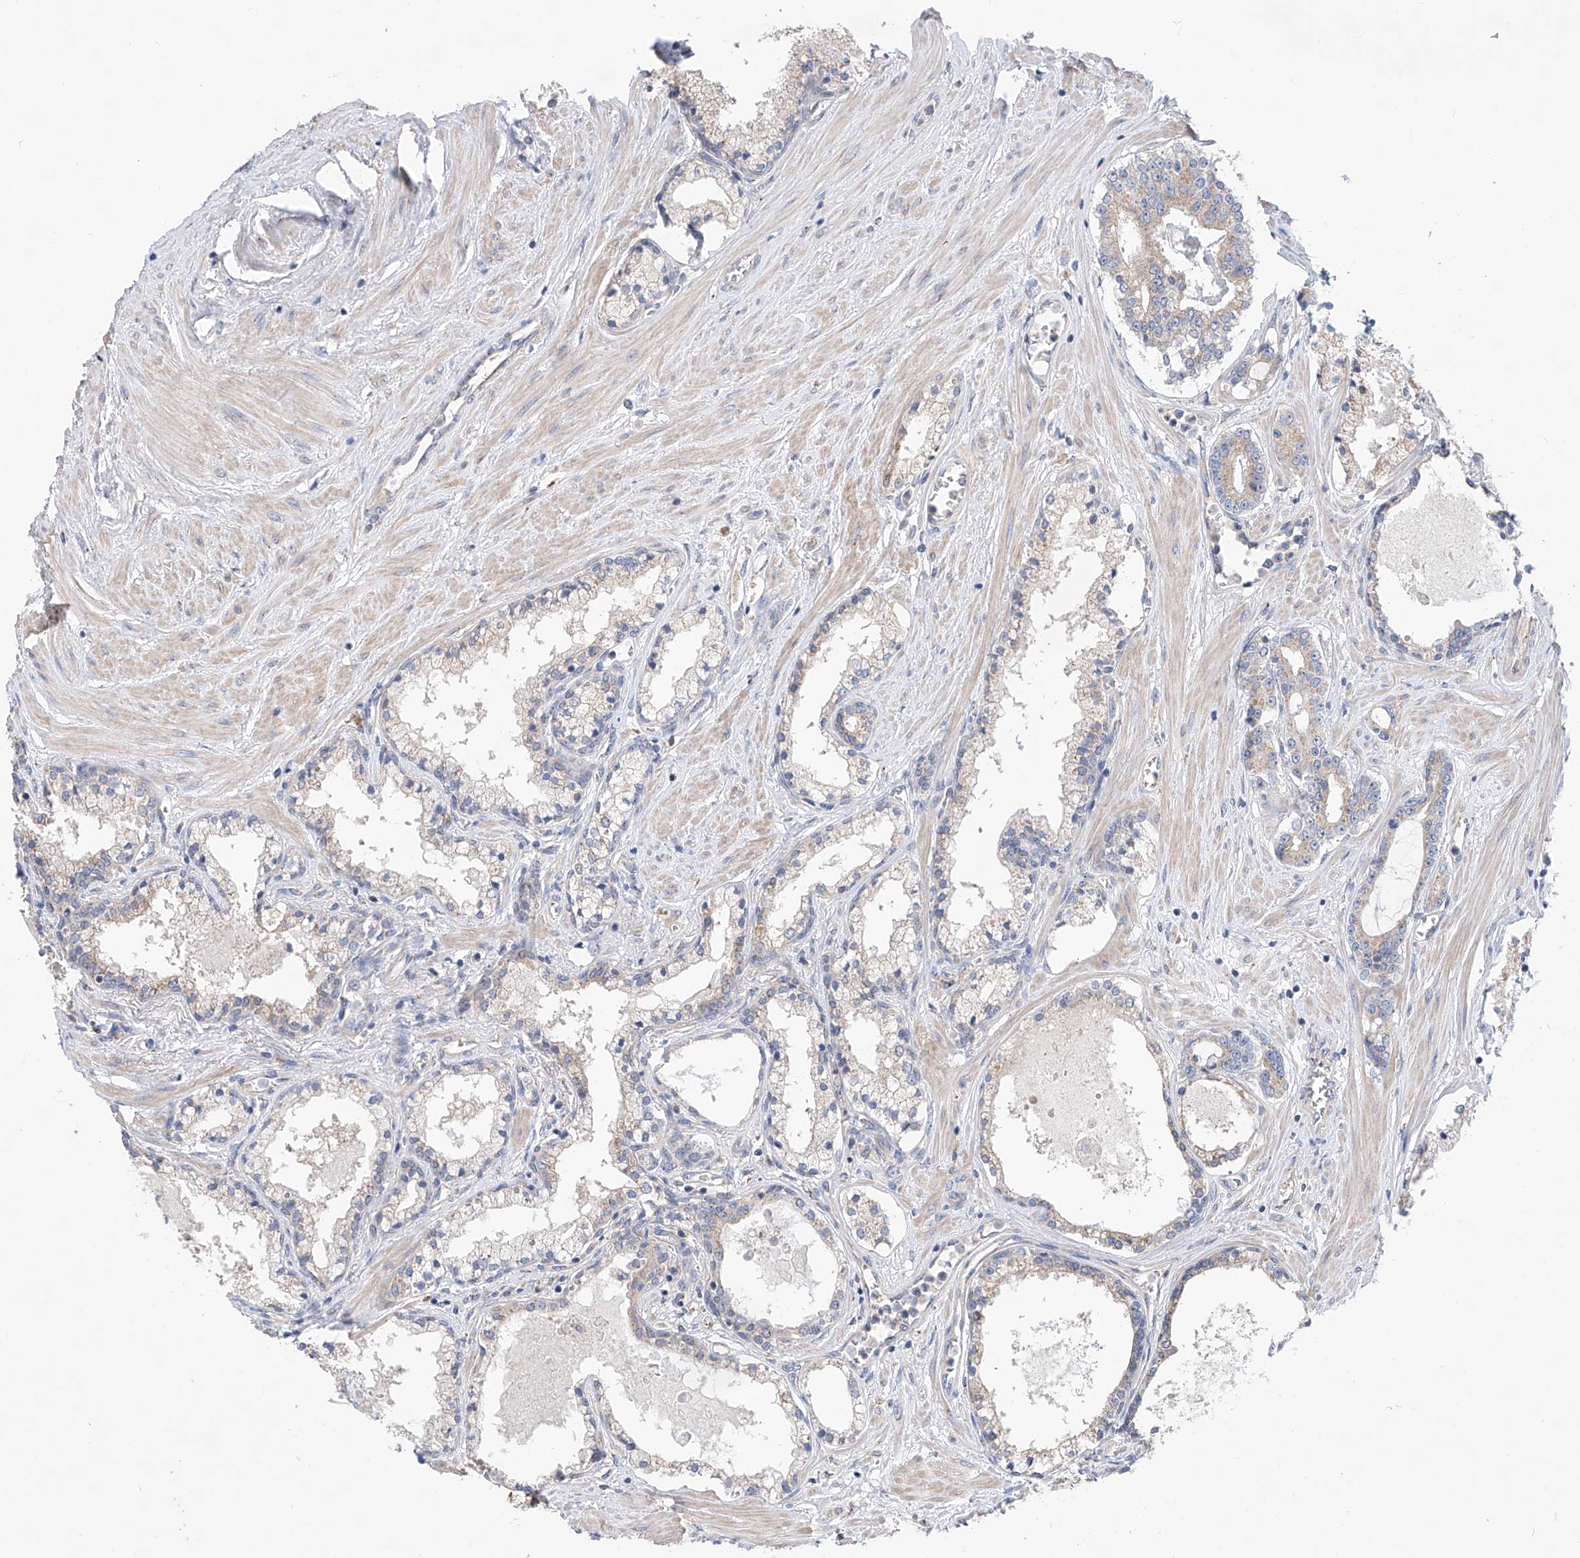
{"staining": {"intensity": "weak", "quantity": "<25%", "location": "cytoplasmic/membranous"}, "tissue": "prostate cancer", "cell_type": "Tumor cells", "image_type": "cancer", "snomed": [{"axis": "morphology", "description": "Adenocarcinoma, High grade"}, {"axis": "topography", "description": "Prostate"}], "caption": "Tumor cells show no significant expression in prostate cancer.", "gene": "SLC22A7", "patient": {"sex": "male", "age": 58}}